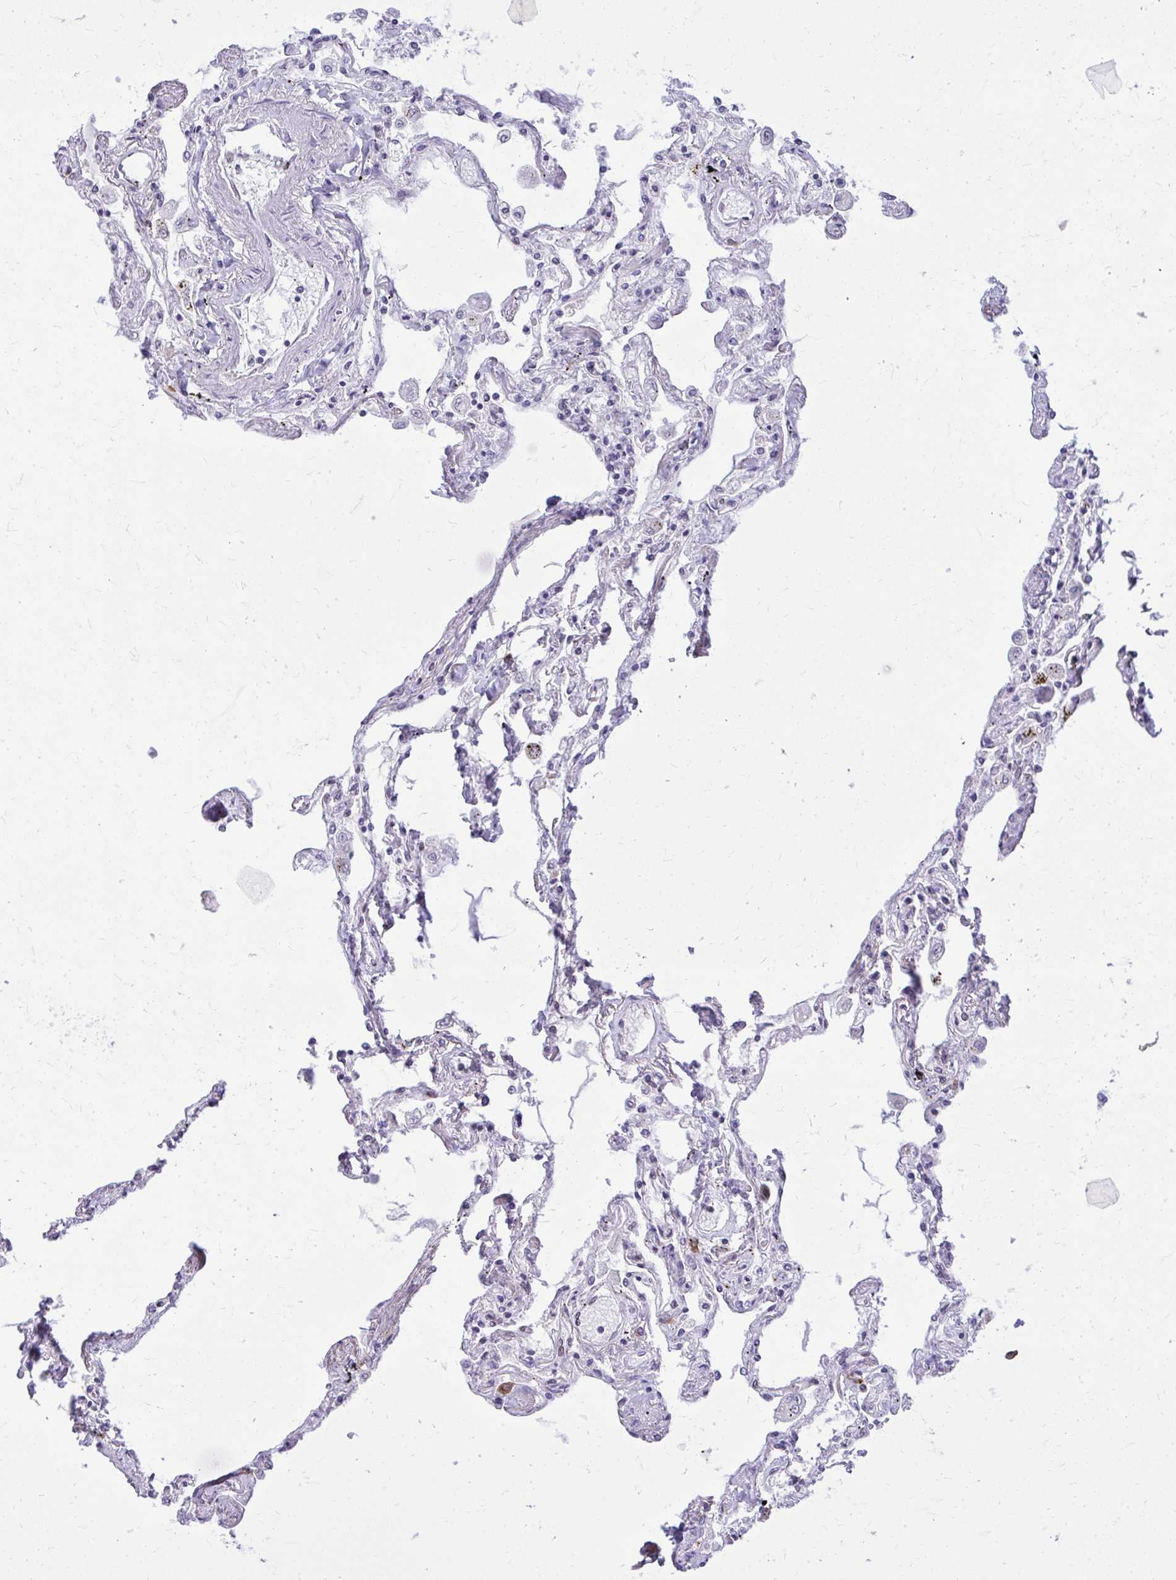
{"staining": {"intensity": "negative", "quantity": "none", "location": "none"}, "tissue": "lung", "cell_type": "Alveolar cells", "image_type": "normal", "snomed": [{"axis": "morphology", "description": "Normal tissue, NOS"}, {"axis": "morphology", "description": "Adenocarcinoma, NOS"}, {"axis": "topography", "description": "Cartilage tissue"}, {"axis": "topography", "description": "Lung"}], "caption": "Lung stained for a protein using IHC displays no staining alveolar cells.", "gene": "RPS6KA2", "patient": {"sex": "female", "age": 67}}